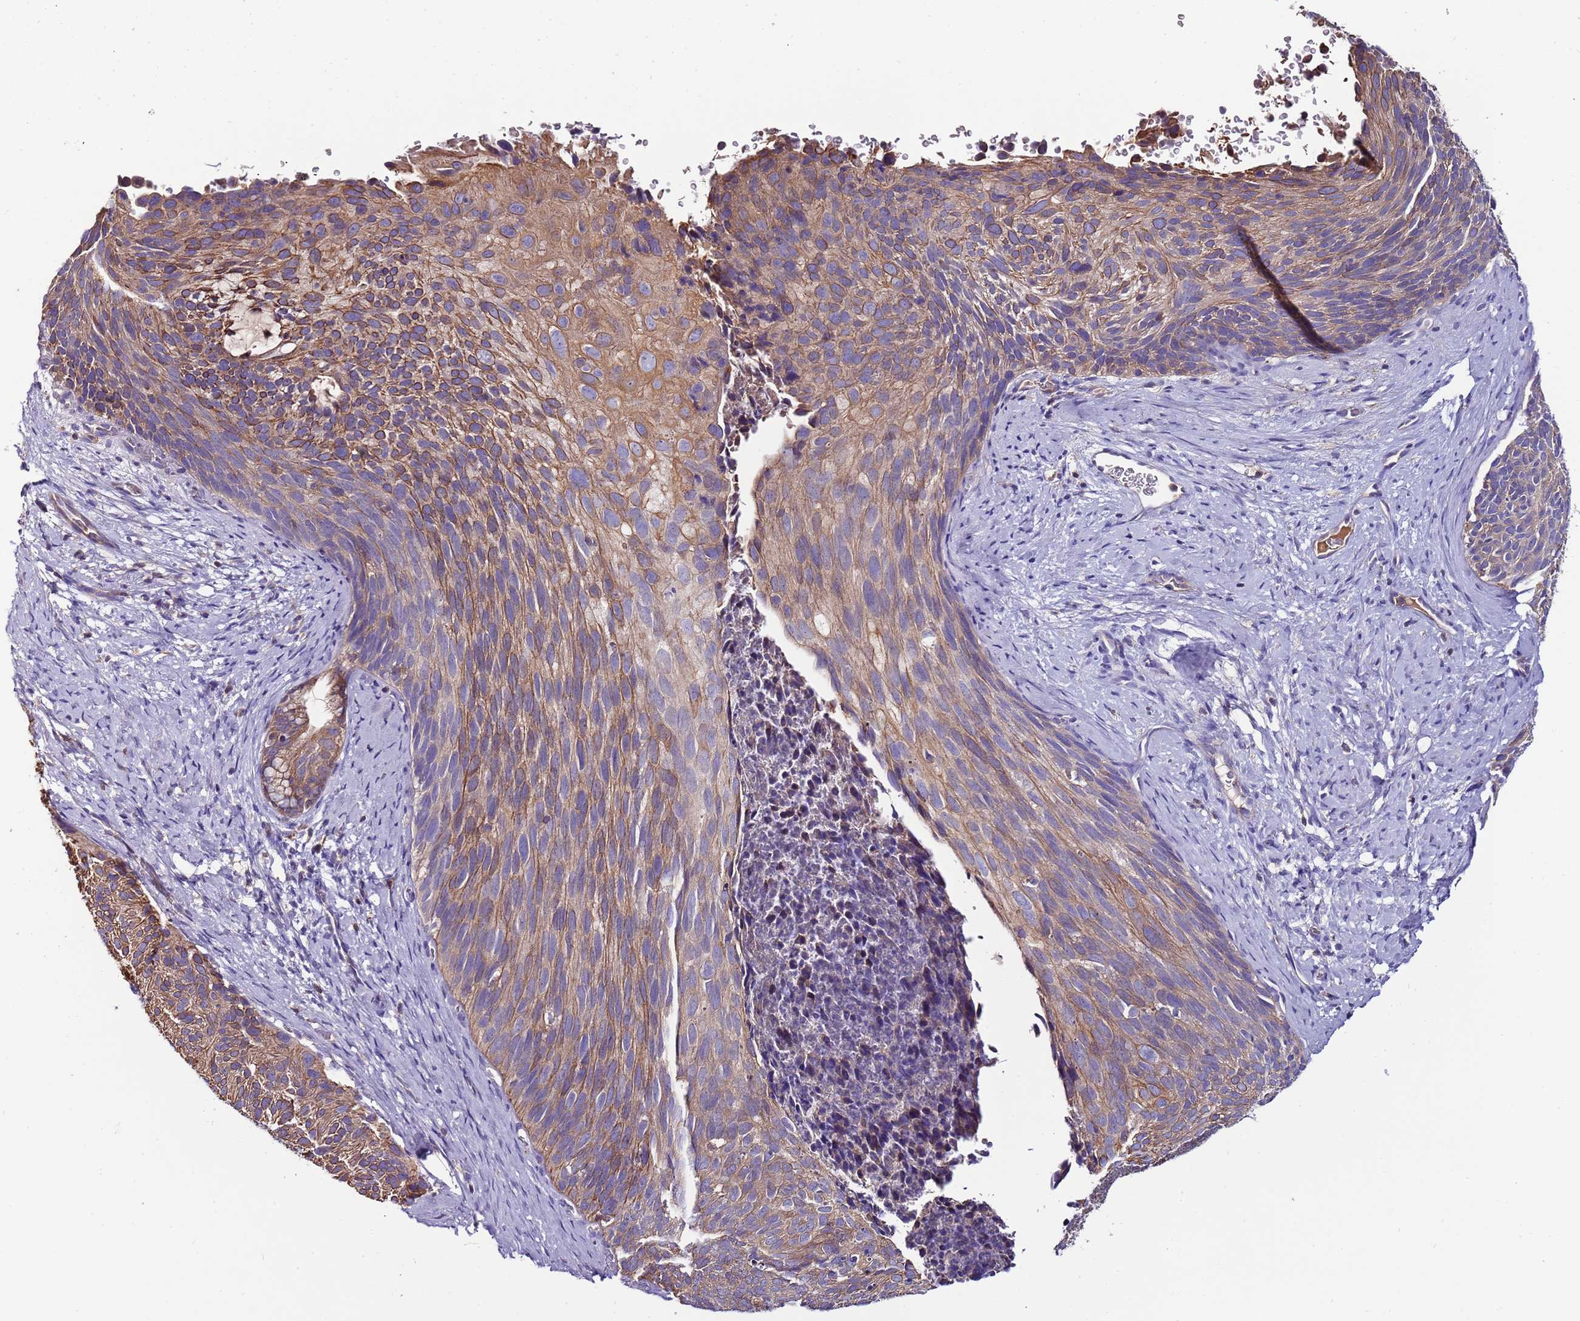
{"staining": {"intensity": "moderate", "quantity": ">75%", "location": "cytoplasmic/membranous"}, "tissue": "cervical cancer", "cell_type": "Tumor cells", "image_type": "cancer", "snomed": [{"axis": "morphology", "description": "Squamous cell carcinoma, NOS"}, {"axis": "topography", "description": "Cervix"}], "caption": "This image shows immunohistochemistry (IHC) staining of squamous cell carcinoma (cervical), with medium moderate cytoplasmic/membranous expression in about >75% of tumor cells.", "gene": "IGIP", "patient": {"sex": "female", "age": 80}}